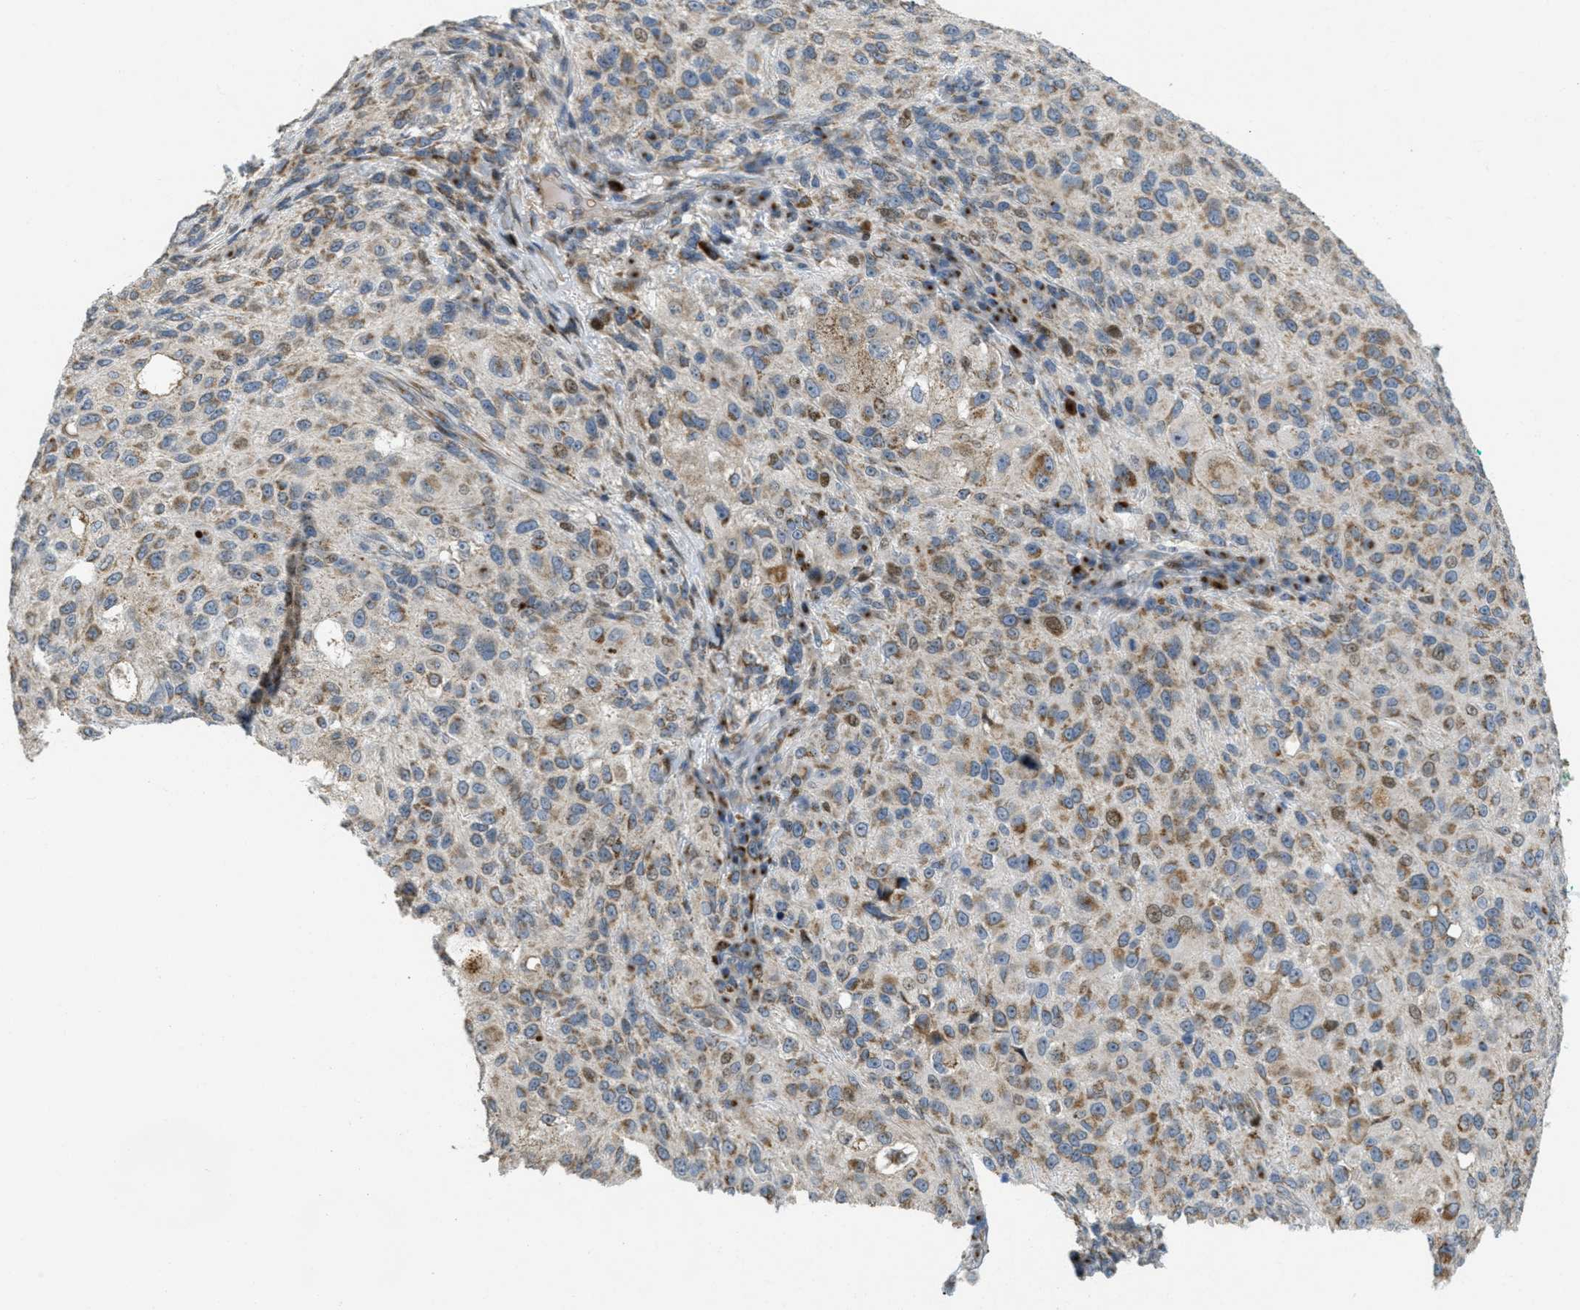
{"staining": {"intensity": "moderate", "quantity": ">75%", "location": "cytoplasmic/membranous"}, "tissue": "melanoma", "cell_type": "Tumor cells", "image_type": "cancer", "snomed": [{"axis": "morphology", "description": "Necrosis, NOS"}, {"axis": "morphology", "description": "Malignant melanoma, NOS"}, {"axis": "topography", "description": "Skin"}], "caption": "This histopathology image shows malignant melanoma stained with immunohistochemistry to label a protein in brown. The cytoplasmic/membranous of tumor cells show moderate positivity for the protein. Nuclei are counter-stained blue.", "gene": "ZFPL1", "patient": {"sex": "female", "age": 87}}